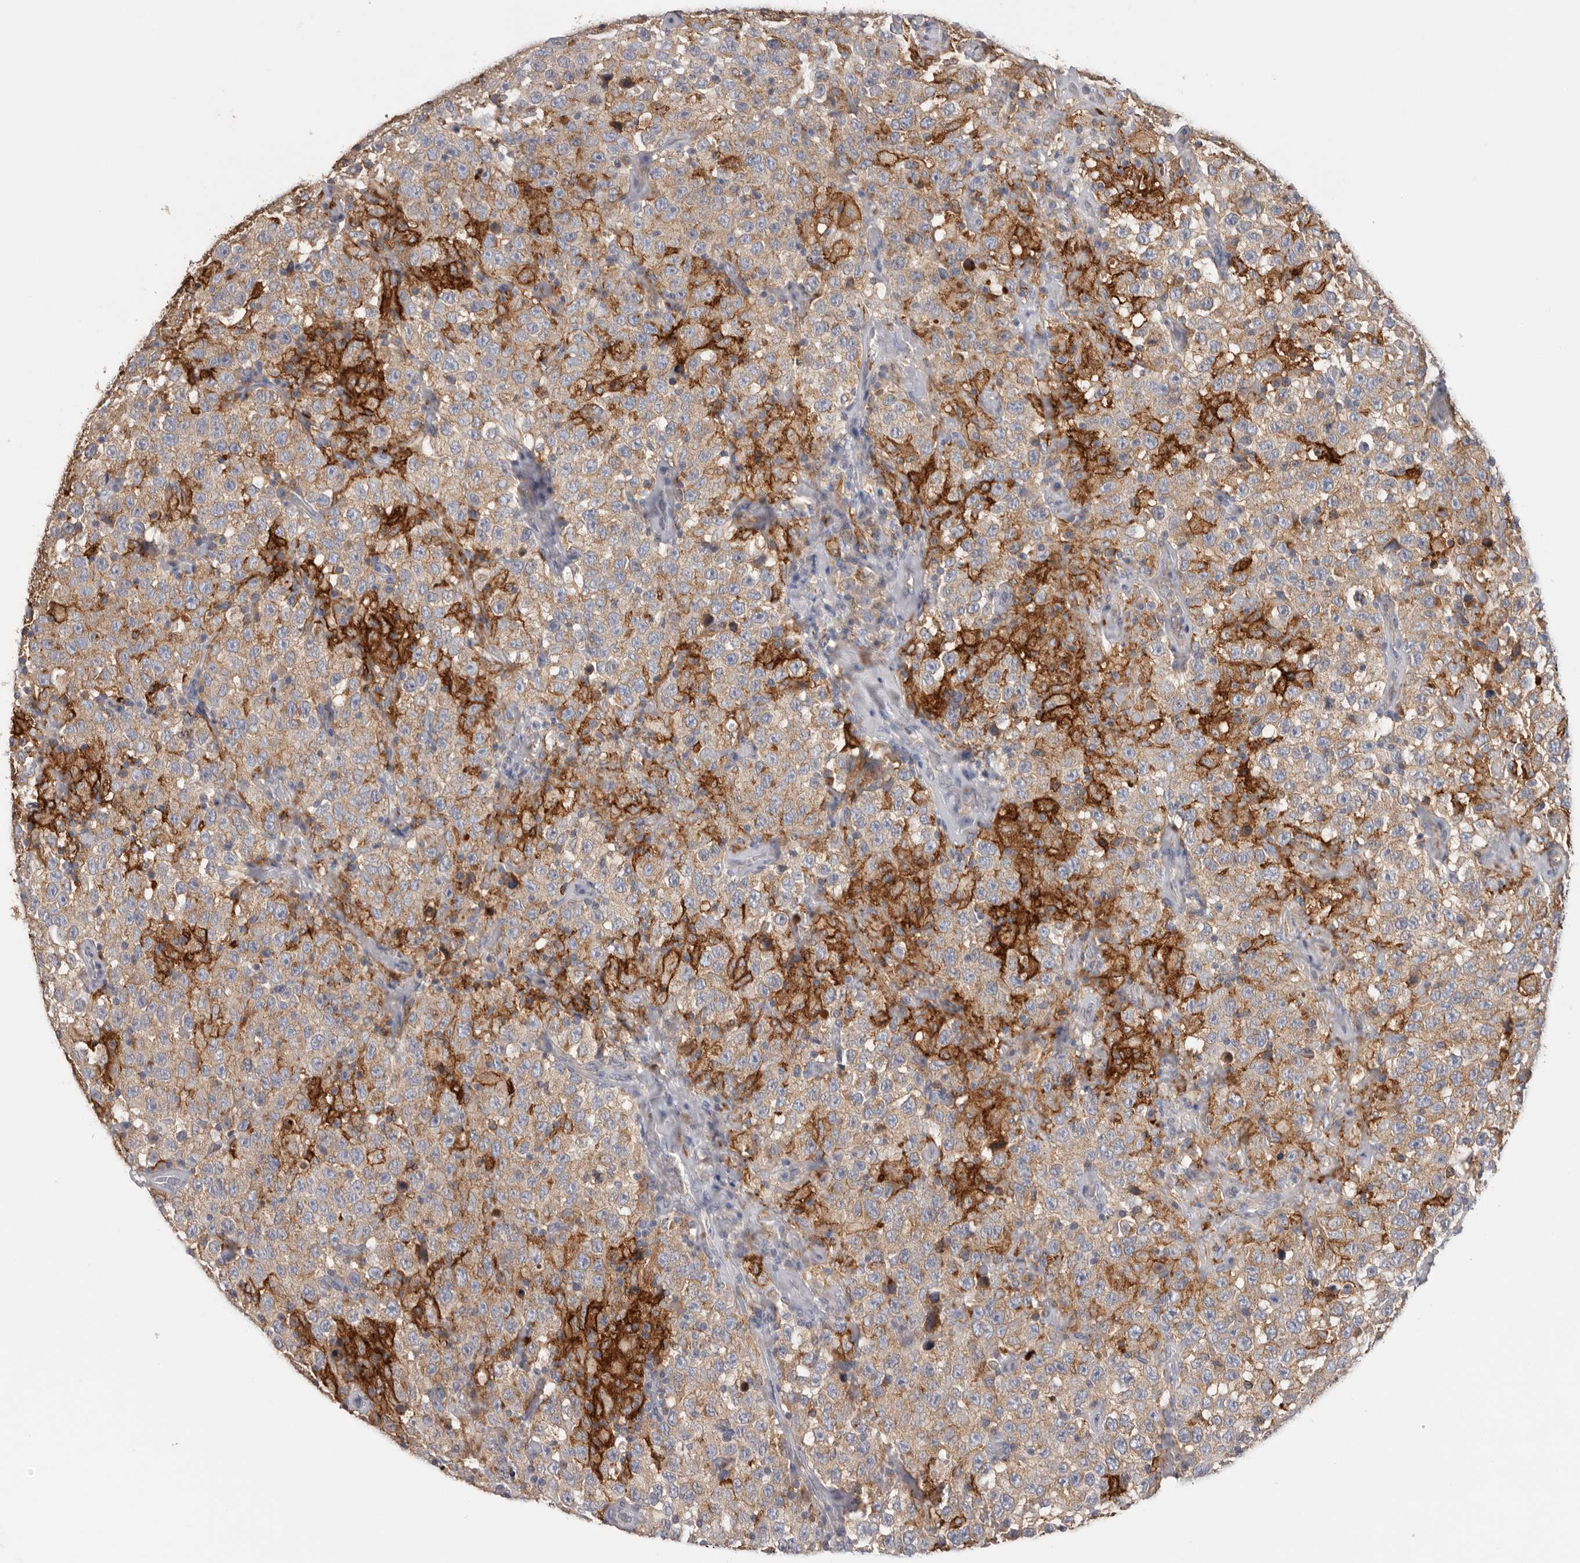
{"staining": {"intensity": "moderate", "quantity": ">75%", "location": "cytoplasmic/membranous"}, "tissue": "testis cancer", "cell_type": "Tumor cells", "image_type": "cancer", "snomed": [{"axis": "morphology", "description": "Seminoma, NOS"}, {"axis": "topography", "description": "Testis"}], "caption": "This micrograph reveals testis cancer (seminoma) stained with IHC to label a protein in brown. The cytoplasmic/membranous of tumor cells show moderate positivity for the protein. Nuclei are counter-stained blue.", "gene": "TFRC", "patient": {"sex": "male", "age": 41}}